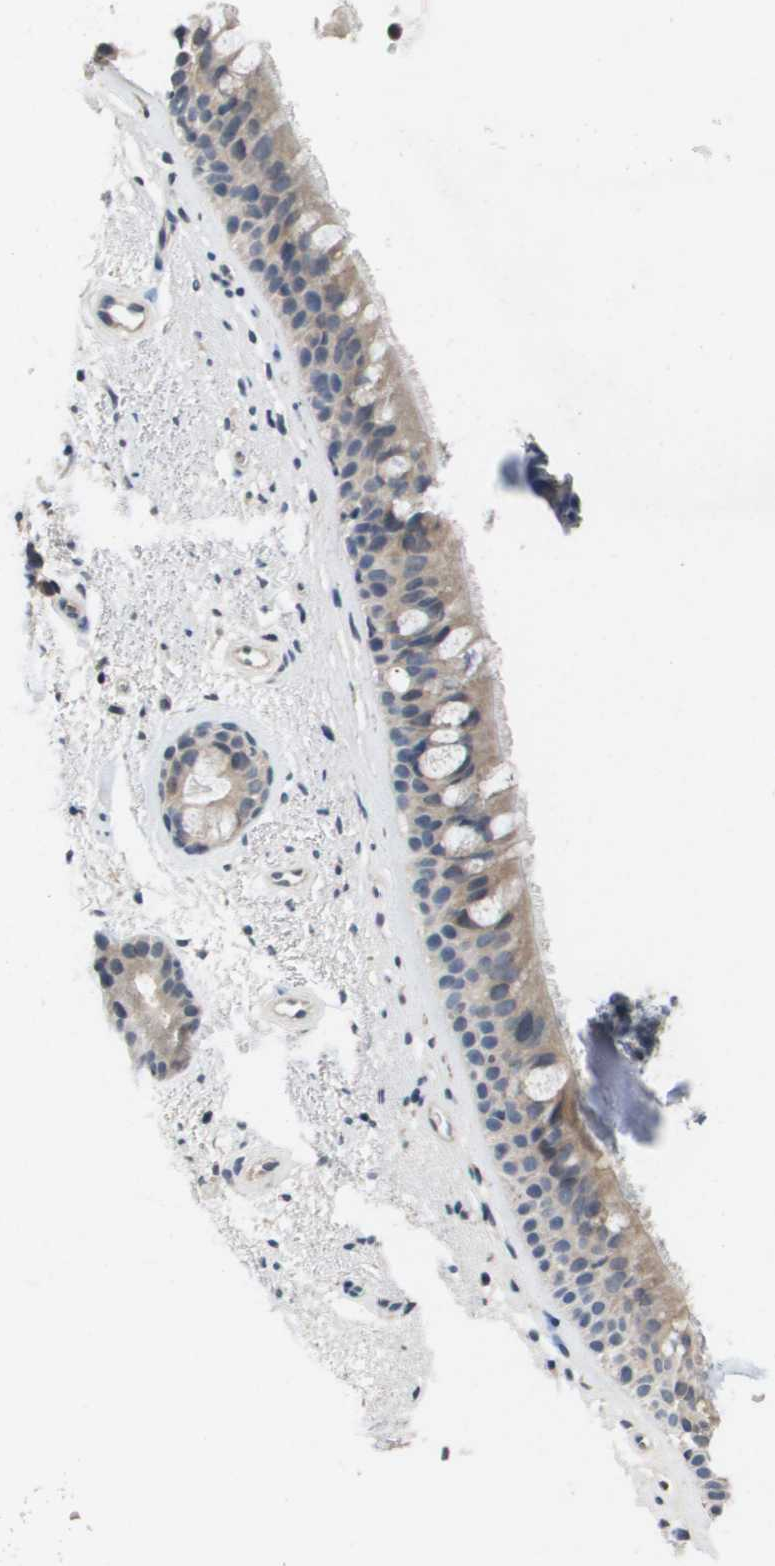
{"staining": {"intensity": "weak", "quantity": ">75%", "location": "cytoplasmic/membranous"}, "tissue": "bronchus", "cell_type": "Respiratory epithelial cells", "image_type": "normal", "snomed": [{"axis": "morphology", "description": "Normal tissue, NOS"}, {"axis": "topography", "description": "Bronchus"}], "caption": "Approximately >75% of respiratory epithelial cells in normal bronchus reveal weak cytoplasmic/membranous protein staining as visualized by brown immunohistochemical staining.", "gene": "CAPN11", "patient": {"sex": "female", "age": 54}}